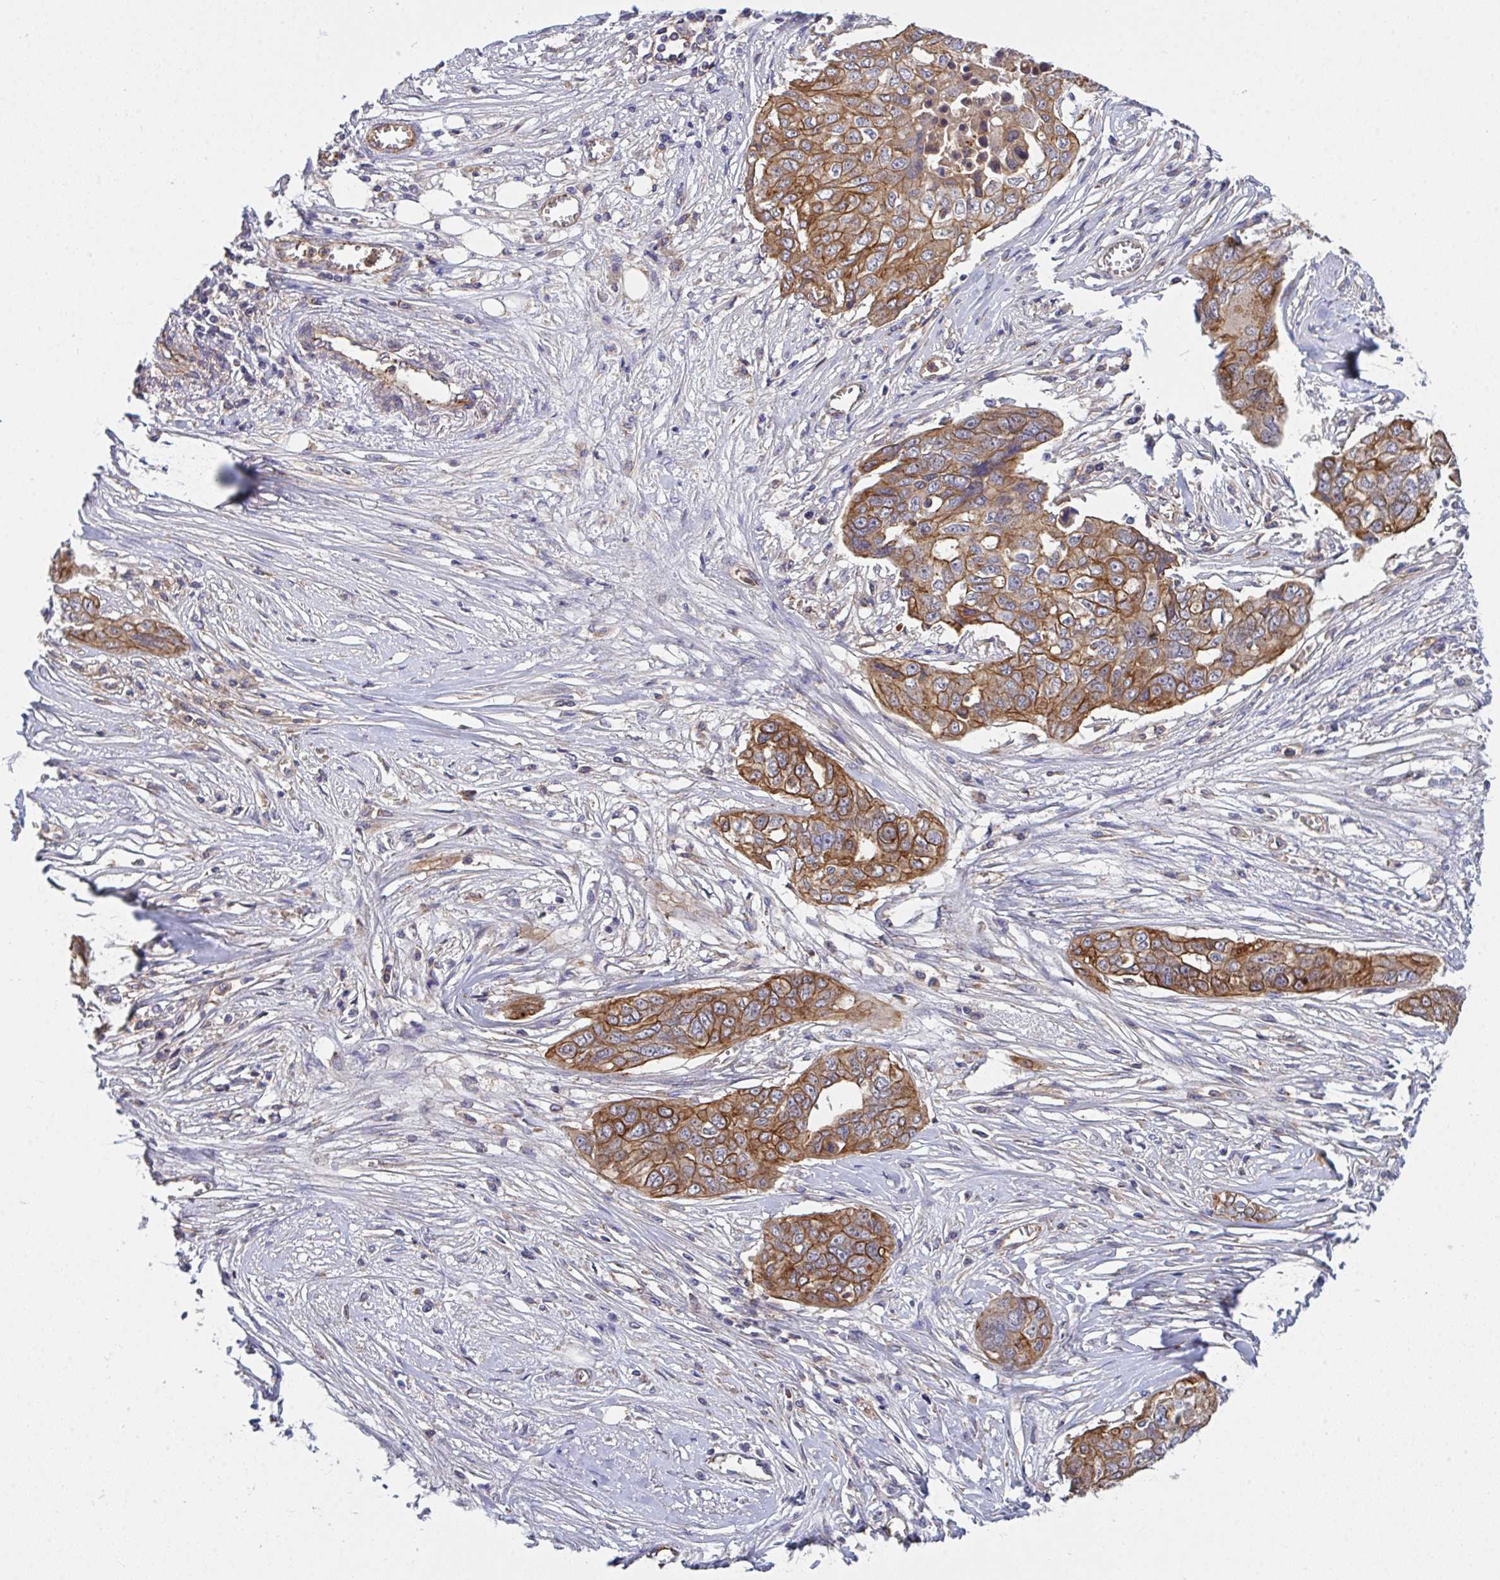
{"staining": {"intensity": "moderate", "quantity": ">75%", "location": "cytoplasmic/membranous"}, "tissue": "ovarian cancer", "cell_type": "Tumor cells", "image_type": "cancer", "snomed": [{"axis": "morphology", "description": "Carcinoma, endometroid"}, {"axis": "topography", "description": "Ovary"}], "caption": "Ovarian cancer (endometroid carcinoma) stained with immunohistochemistry (IHC) shows moderate cytoplasmic/membranous staining in approximately >75% of tumor cells. (DAB = brown stain, brightfield microscopy at high magnification).", "gene": "C4orf36", "patient": {"sex": "female", "age": 70}}